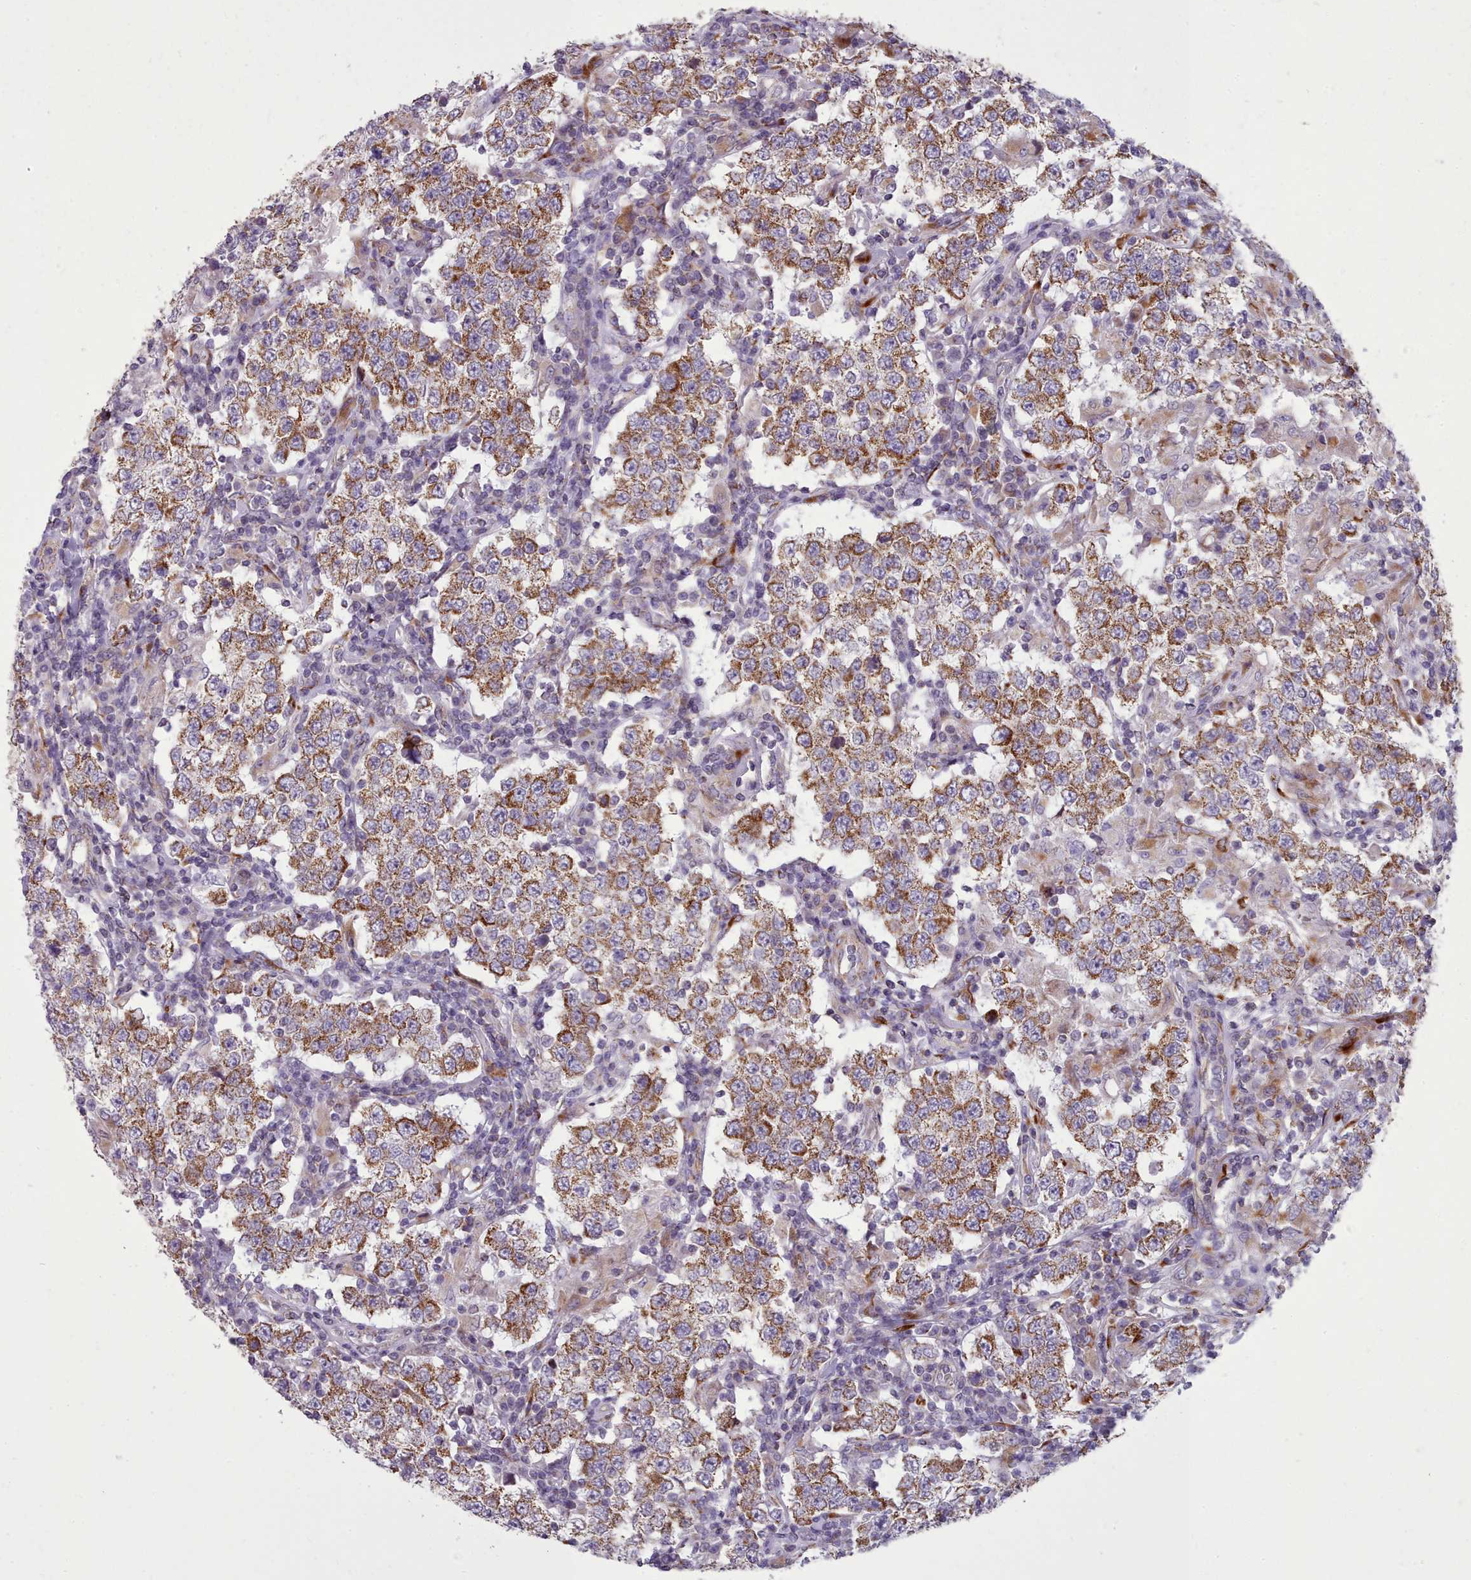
{"staining": {"intensity": "moderate", "quantity": ">75%", "location": "cytoplasmic/membranous"}, "tissue": "testis cancer", "cell_type": "Tumor cells", "image_type": "cancer", "snomed": [{"axis": "morphology", "description": "Seminoma, NOS"}, {"axis": "morphology", "description": "Carcinoma, Embryonal, NOS"}, {"axis": "topography", "description": "Testis"}], "caption": "This micrograph exhibits testis cancer (embryonal carcinoma) stained with IHC to label a protein in brown. The cytoplasmic/membranous of tumor cells show moderate positivity for the protein. Nuclei are counter-stained blue.", "gene": "FKBP10", "patient": {"sex": "male", "age": 41}}